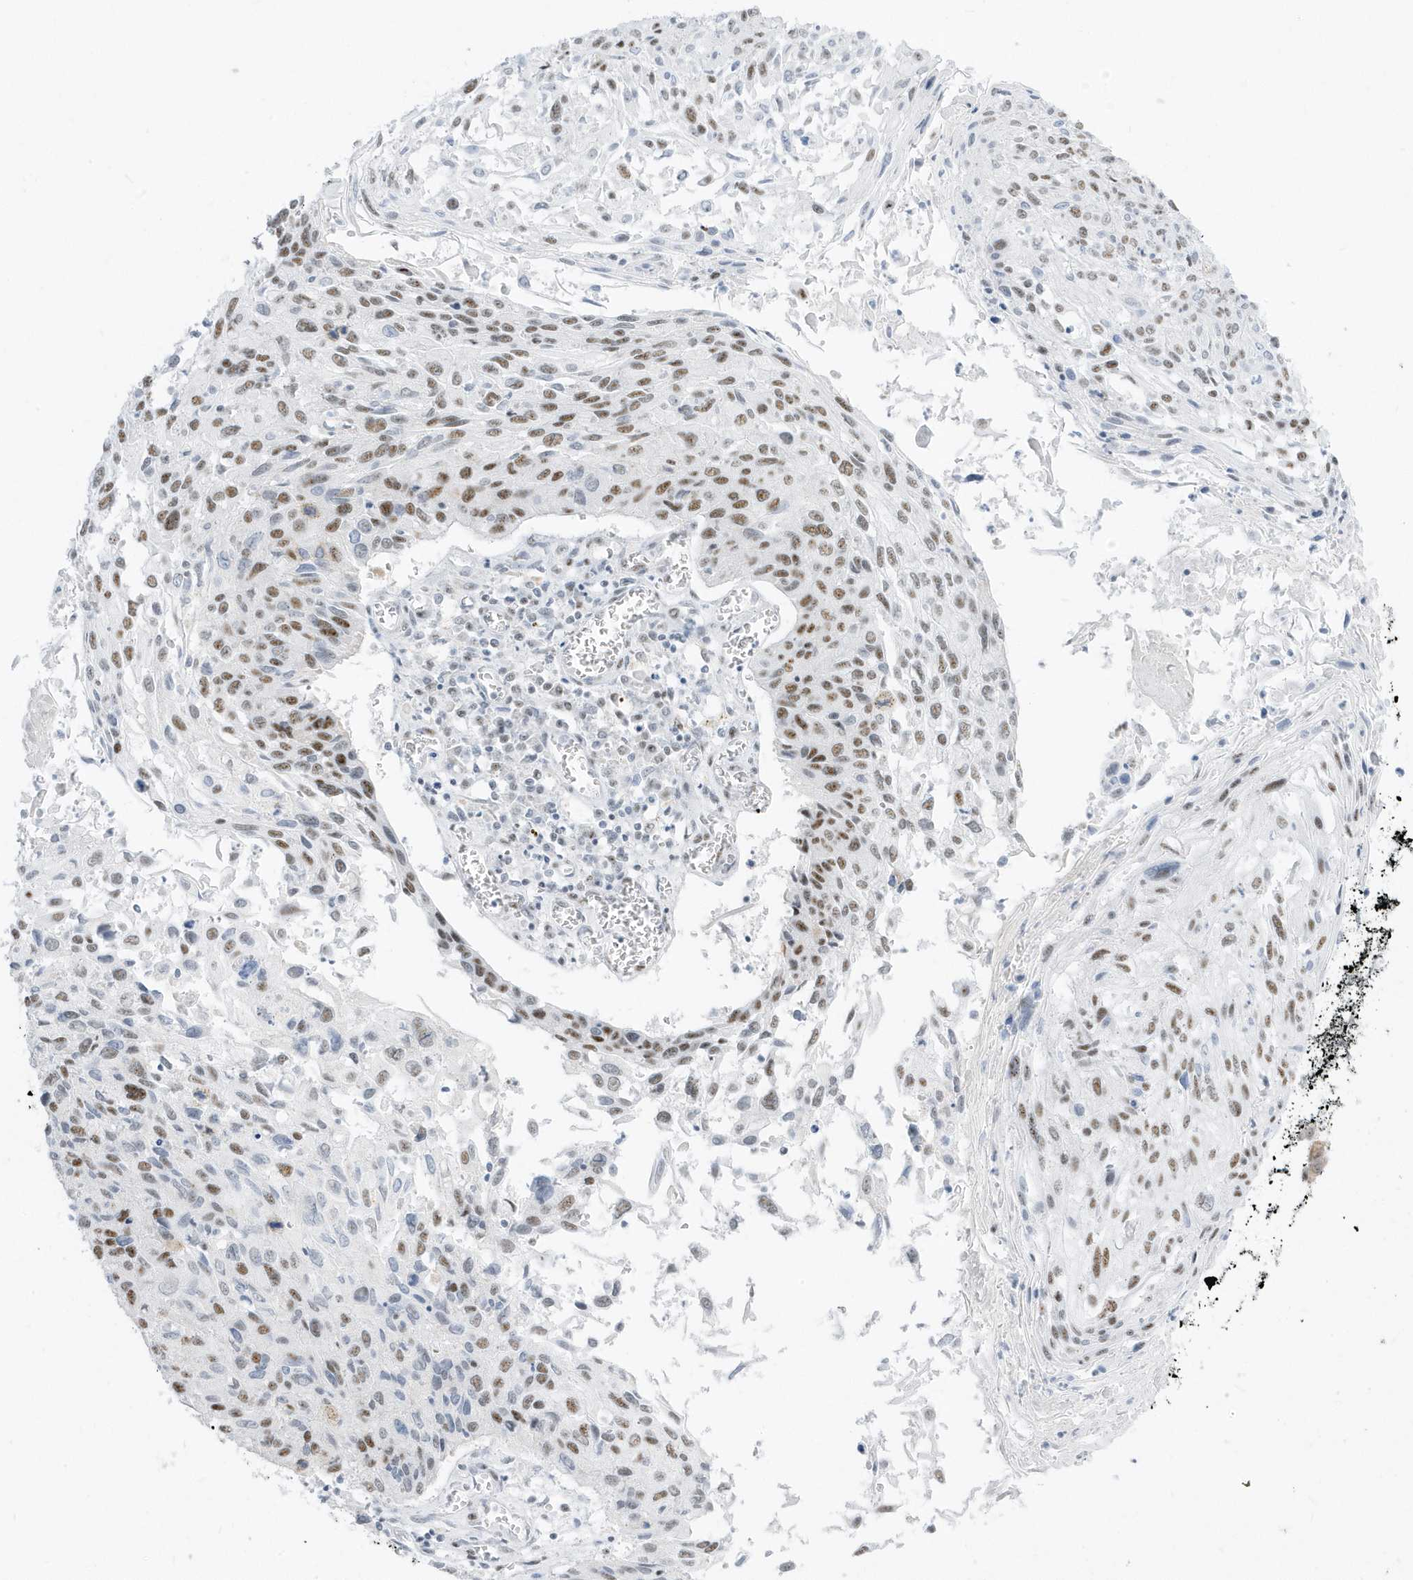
{"staining": {"intensity": "moderate", "quantity": ">75%", "location": "nuclear"}, "tissue": "cervical cancer", "cell_type": "Tumor cells", "image_type": "cancer", "snomed": [{"axis": "morphology", "description": "Squamous cell carcinoma, NOS"}, {"axis": "topography", "description": "Cervix"}], "caption": "Human squamous cell carcinoma (cervical) stained with a protein marker reveals moderate staining in tumor cells.", "gene": "PLEKHN1", "patient": {"sex": "female", "age": 51}}